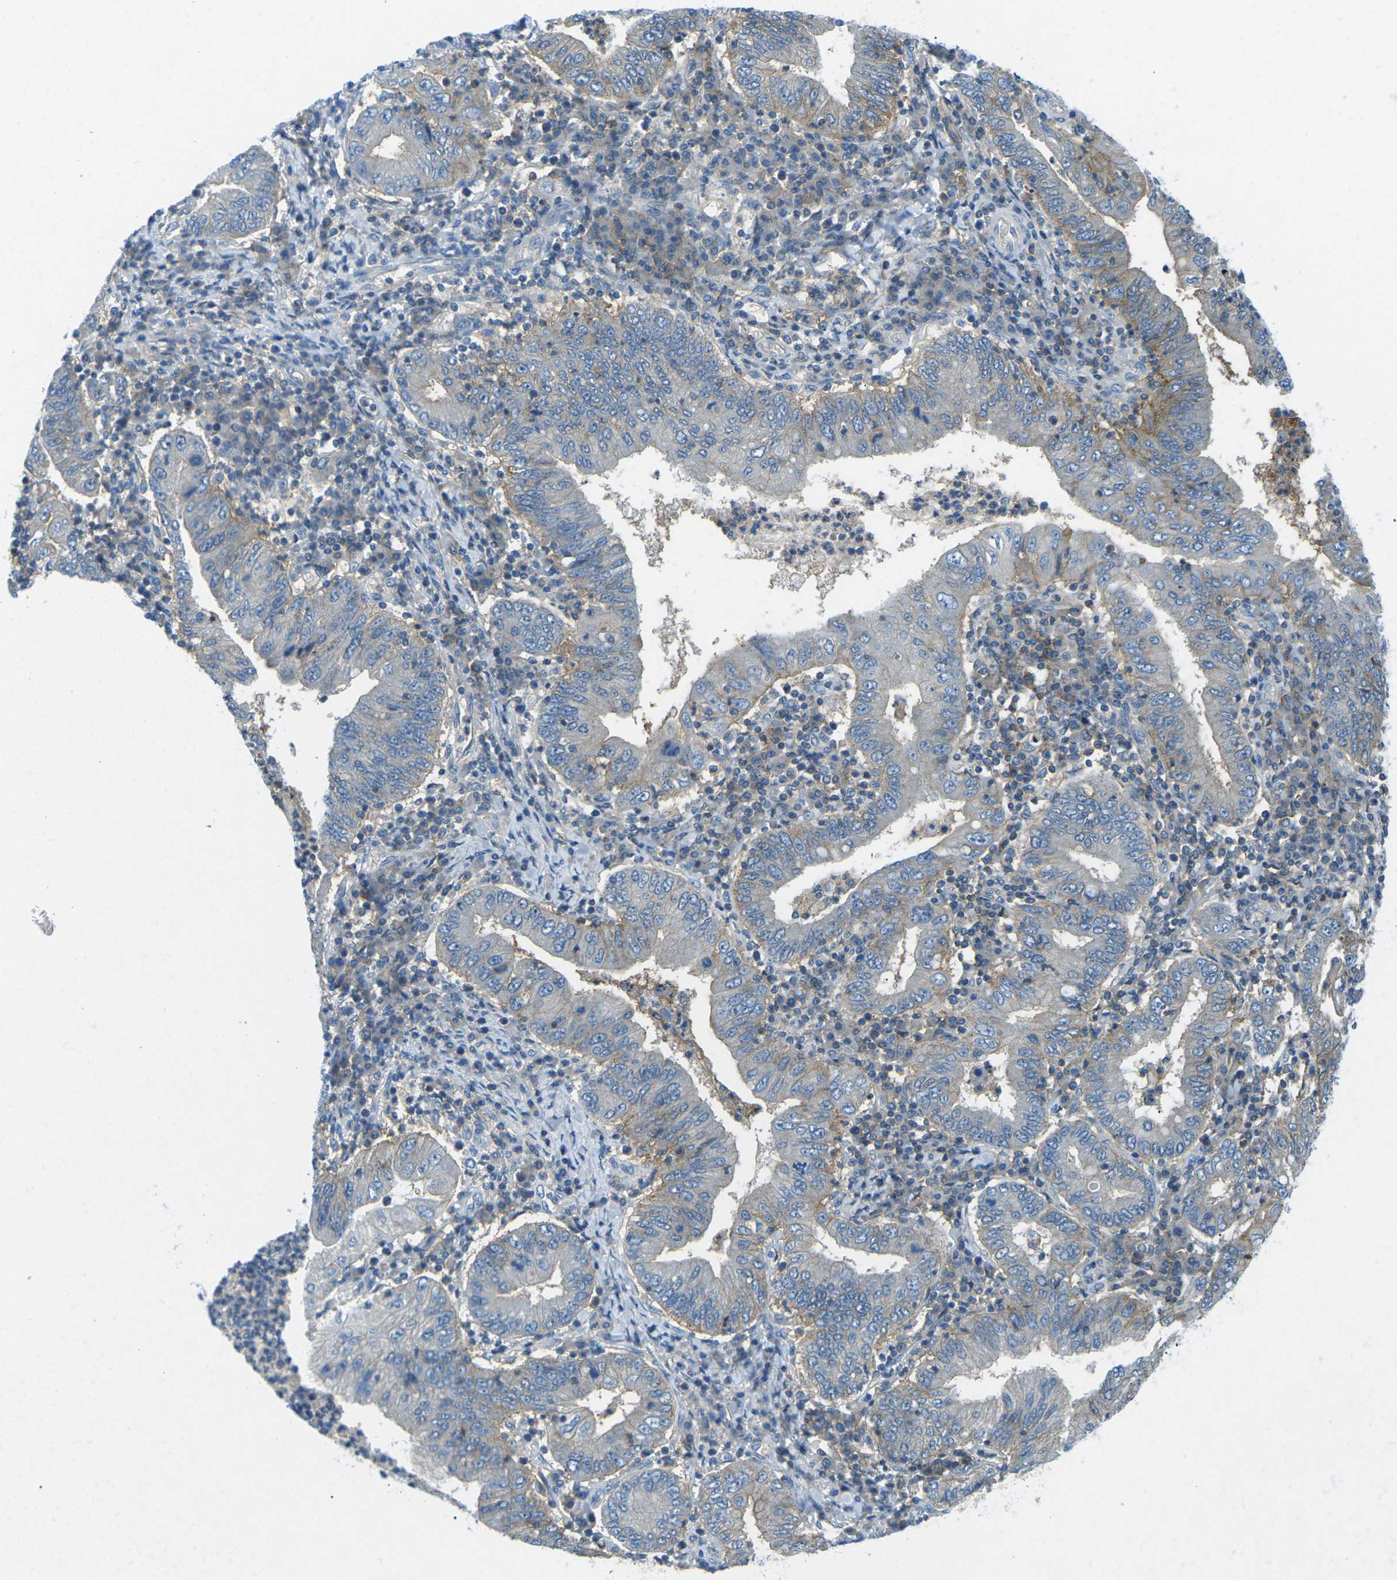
{"staining": {"intensity": "negative", "quantity": "none", "location": "none"}, "tissue": "stomach cancer", "cell_type": "Tumor cells", "image_type": "cancer", "snomed": [{"axis": "morphology", "description": "Normal tissue, NOS"}, {"axis": "morphology", "description": "Adenocarcinoma, NOS"}, {"axis": "topography", "description": "Esophagus"}, {"axis": "topography", "description": "Stomach, upper"}, {"axis": "topography", "description": "Peripheral nerve tissue"}], "caption": "Immunohistochemistry of stomach cancer (adenocarcinoma) displays no positivity in tumor cells.", "gene": "CD47", "patient": {"sex": "male", "age": 62}}